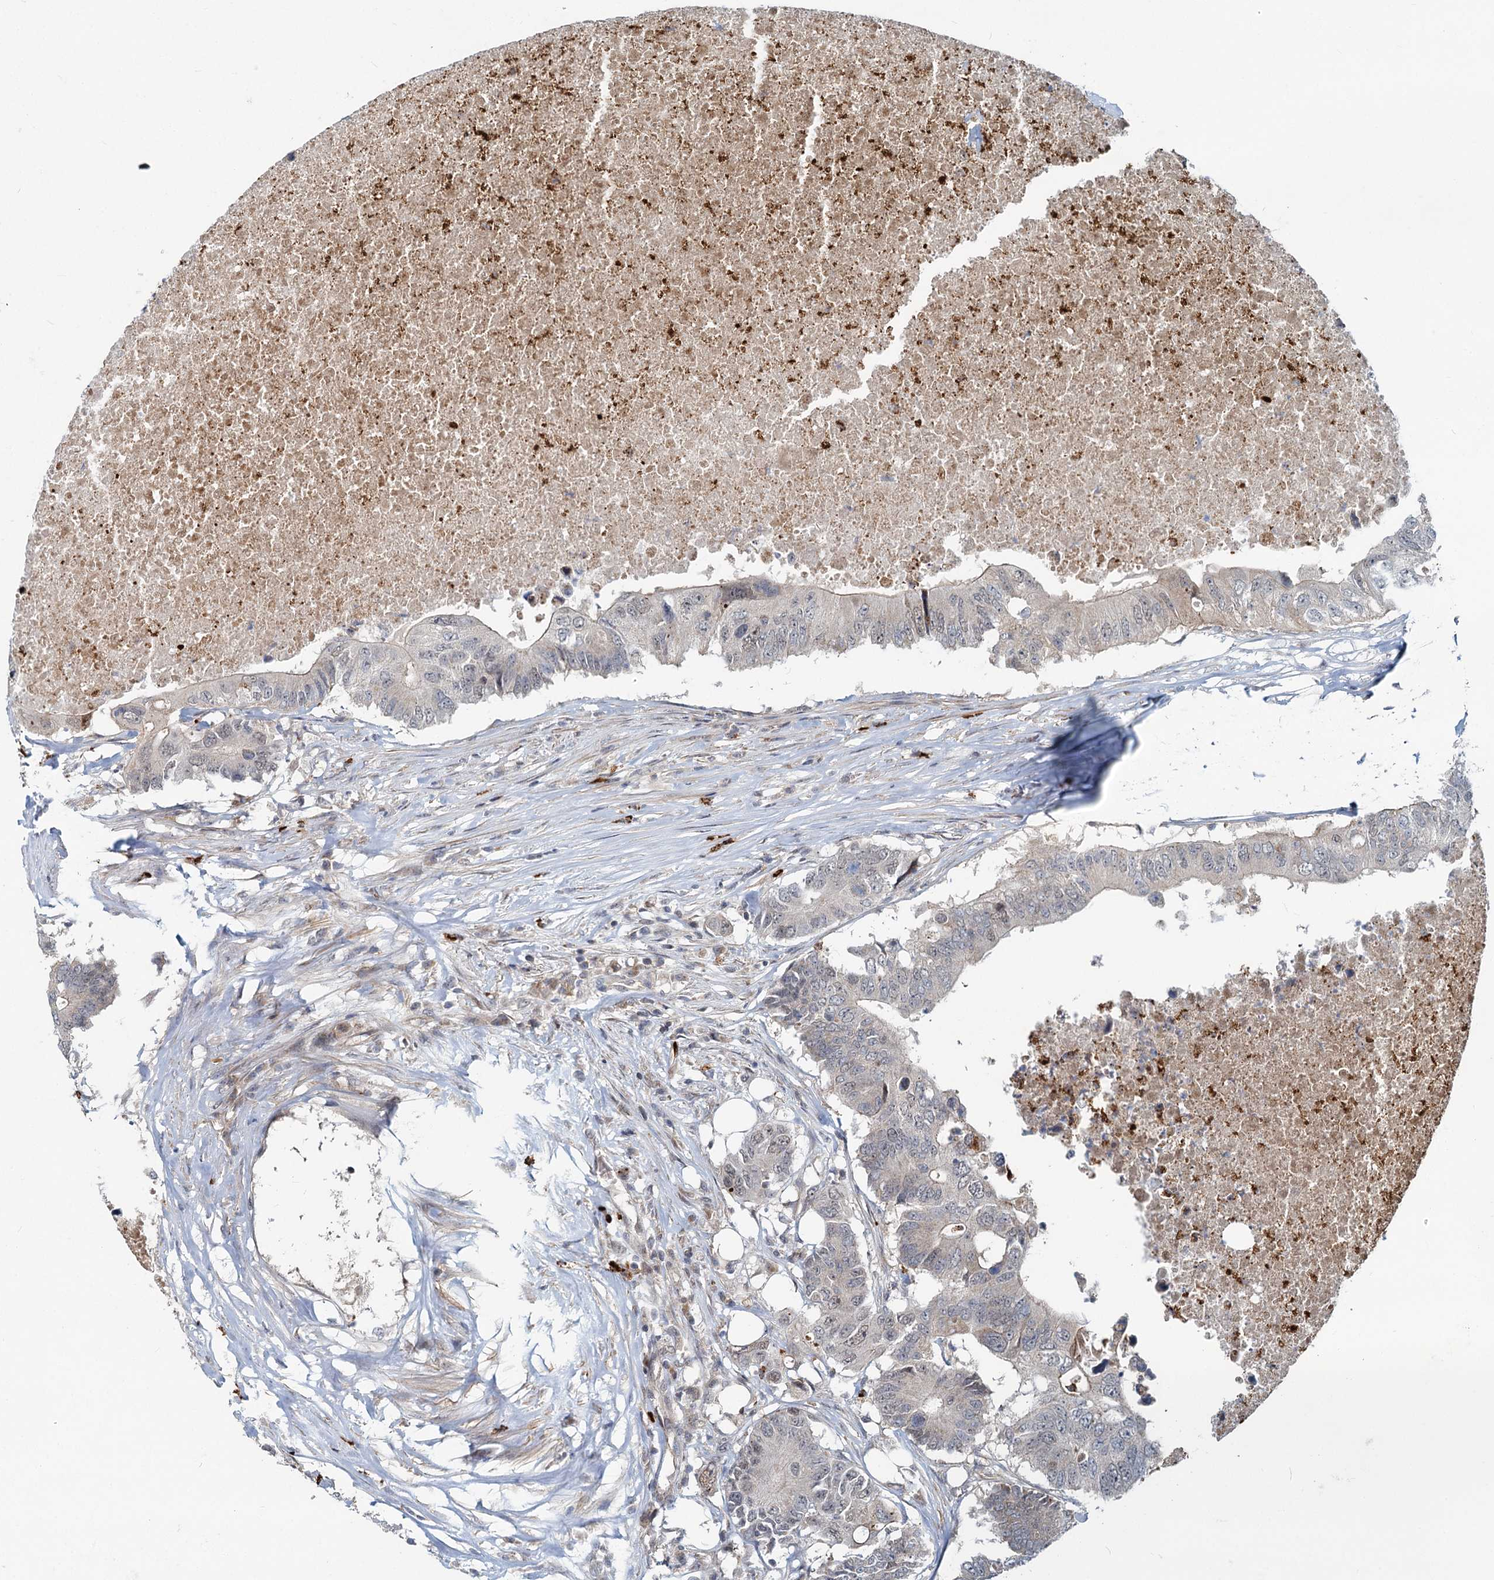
{"staining": {"intensity": "weak", "quantity": "<25%", "location": "nuclear"}, "tissue": "colorectal cancer", "cell_type": "Tumor cells", "image_type": "cancer", "snomed": [{"axis": "morphology", "description": "Adenocarcinoma, NOS"}, {"axis": "topography", "description": "Colon"}], "caption": "Tumor cells show no significant staining in colorectal cancer (adenocarcinoma).", "gene": "ADCY2", "patient": {"sex": "male", "age": 71}}